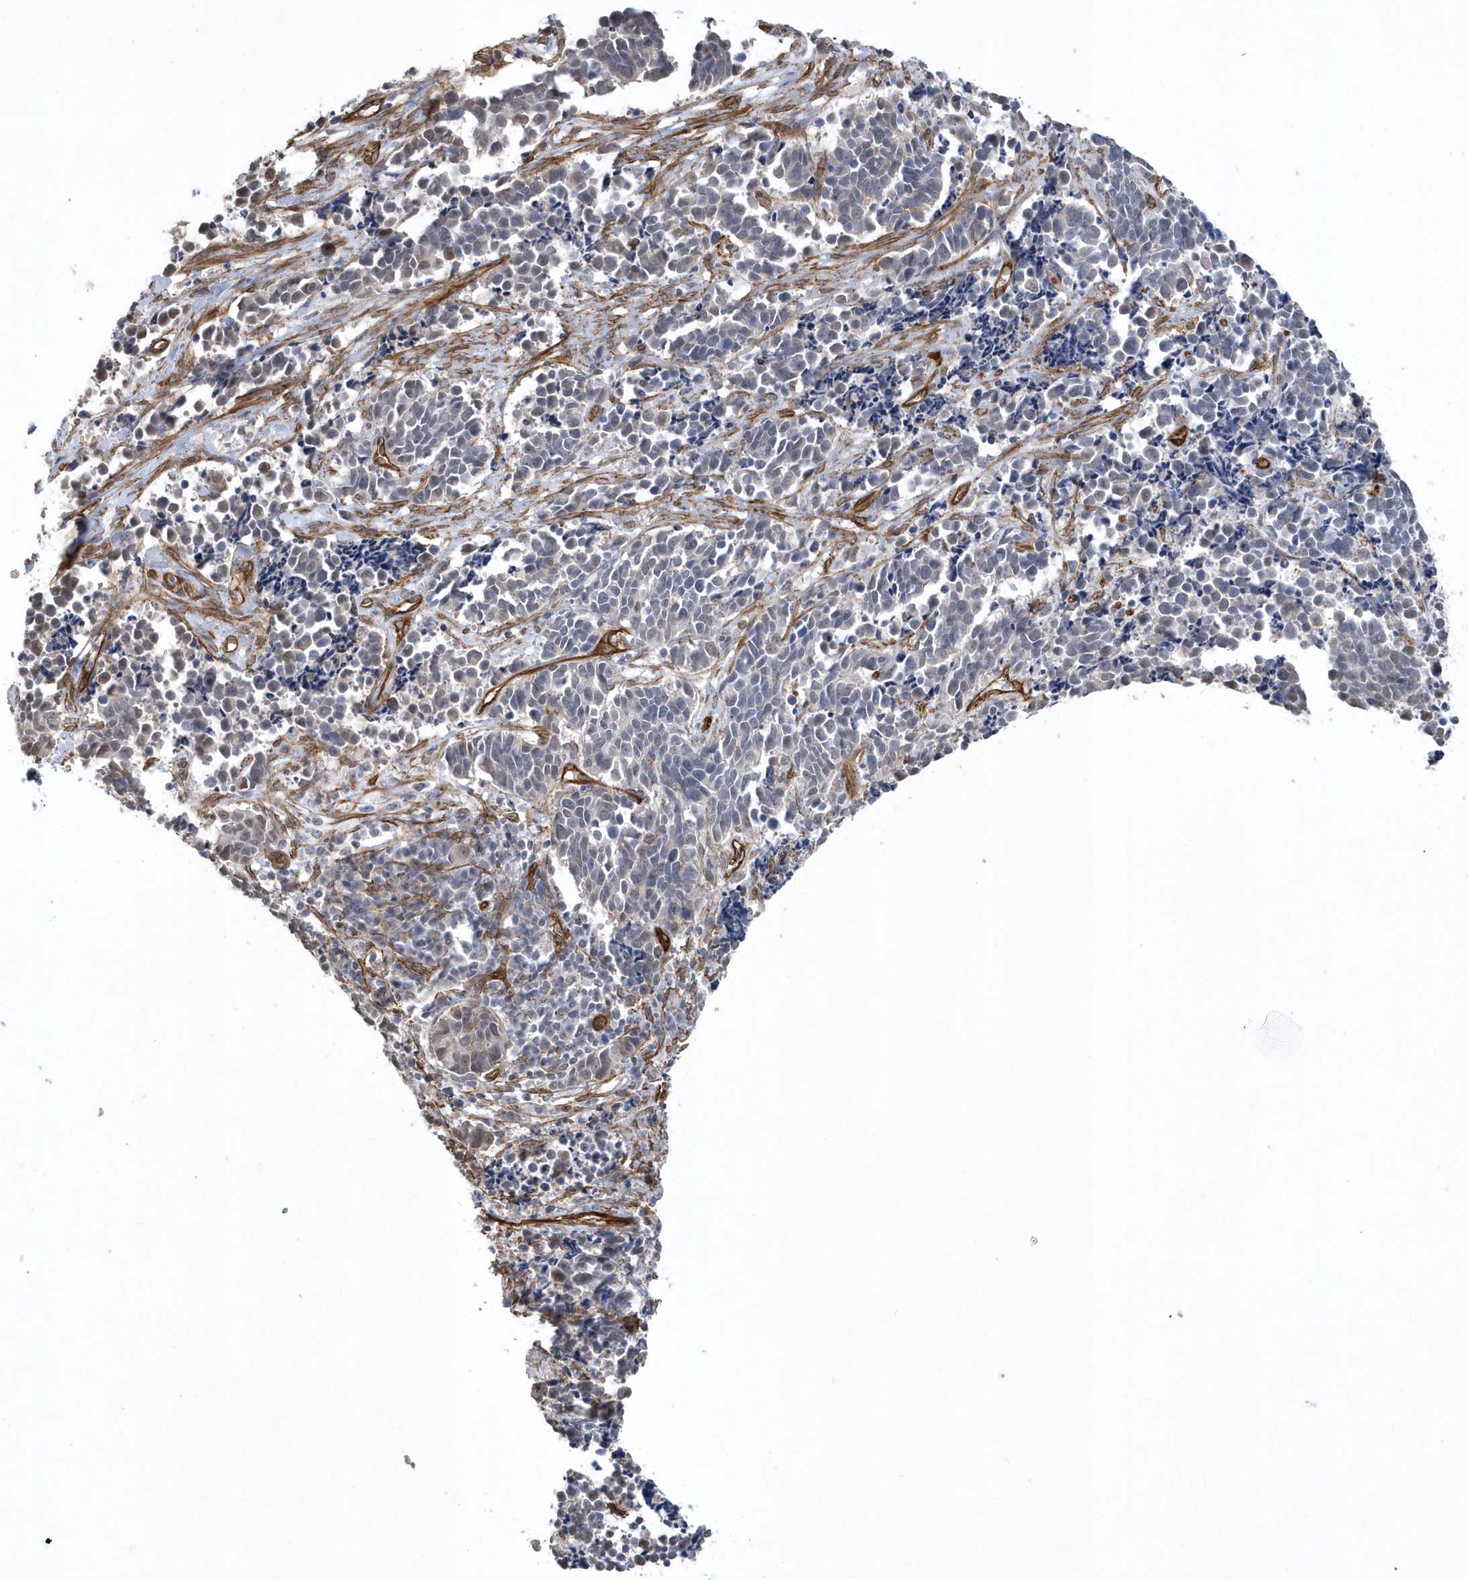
{"staining": {"intensity": "weak", "quantity": "<25%", "location": "cytoplasmic/membranous"}, "tissue": "cervical cancer", "cell_type": "Tumor cells", "image_type": "cancer", "snomed": [{"axis": "morphology", "description": "Normal tissue, NOS"}, {"axis": "morphology", "description": "Squamous cell carcinoma, NOS"}, {"axis": "topography", "description": "Cervix"}], "caption": "IHC of squamous cell carcinoma (cervical) reveals no expression in tumor cells.", "gene": "RAI14", "patient": {"sex": "female", "age": 35}}